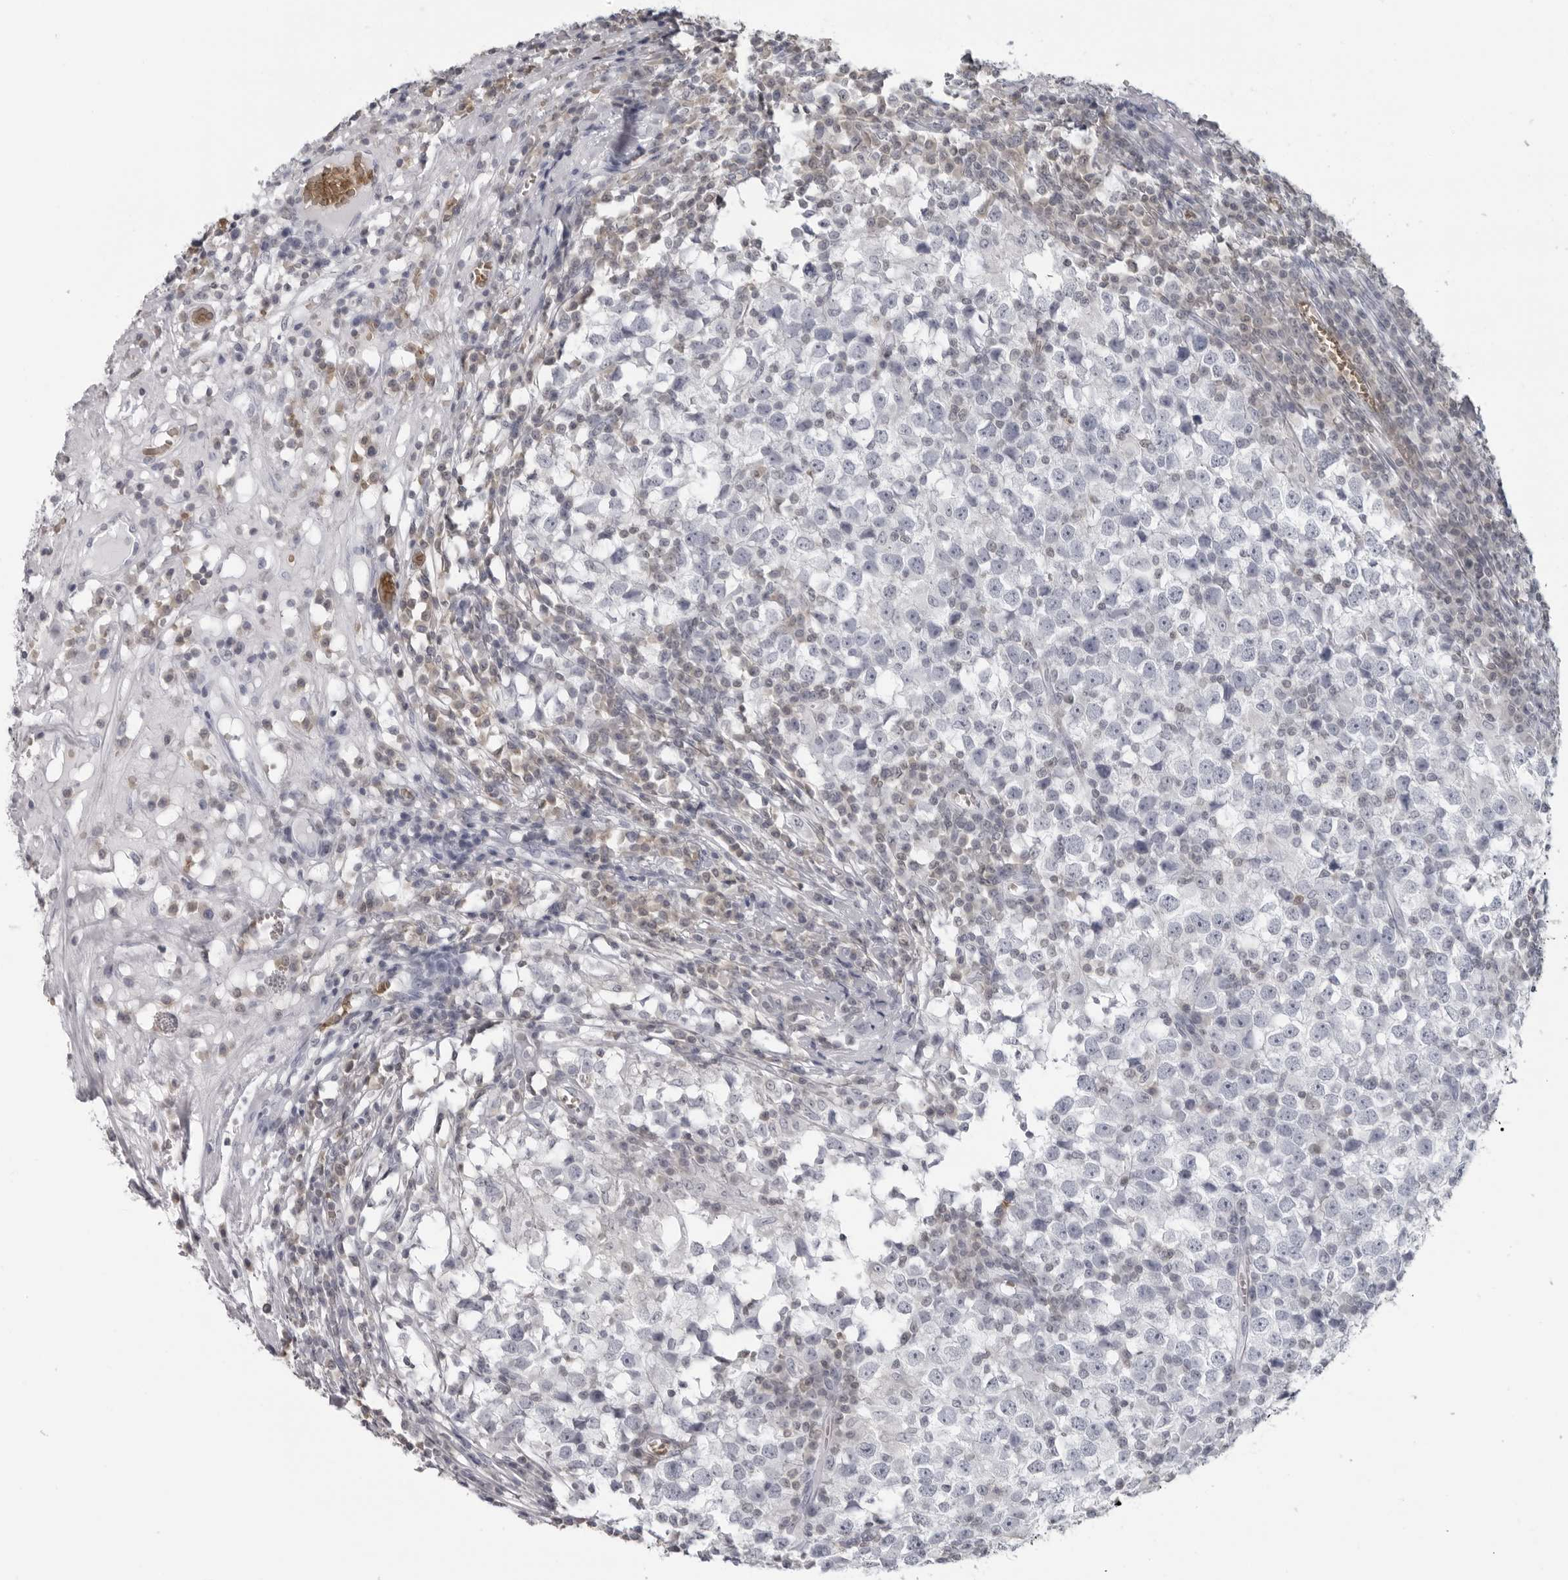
{"staining": {"intensity": "negative", "quantity": "none", "location": "none"}, "tissue": "testis cancer", "cell_type": "Tumor cells", "image_type": "cancer", "snomed": [{"axis": "morphology", "description": "Seminoma, NOS"}, {"axis": "topography", "description": "Testis"}], "caption": "High power microscopy photomicrograph of an immunohistochemistry photomicrograph of testis cancer, revealing no significant staining in tumor cells.", "gene": "EPB41", "patient": {"sex": "male", "age": 65}}